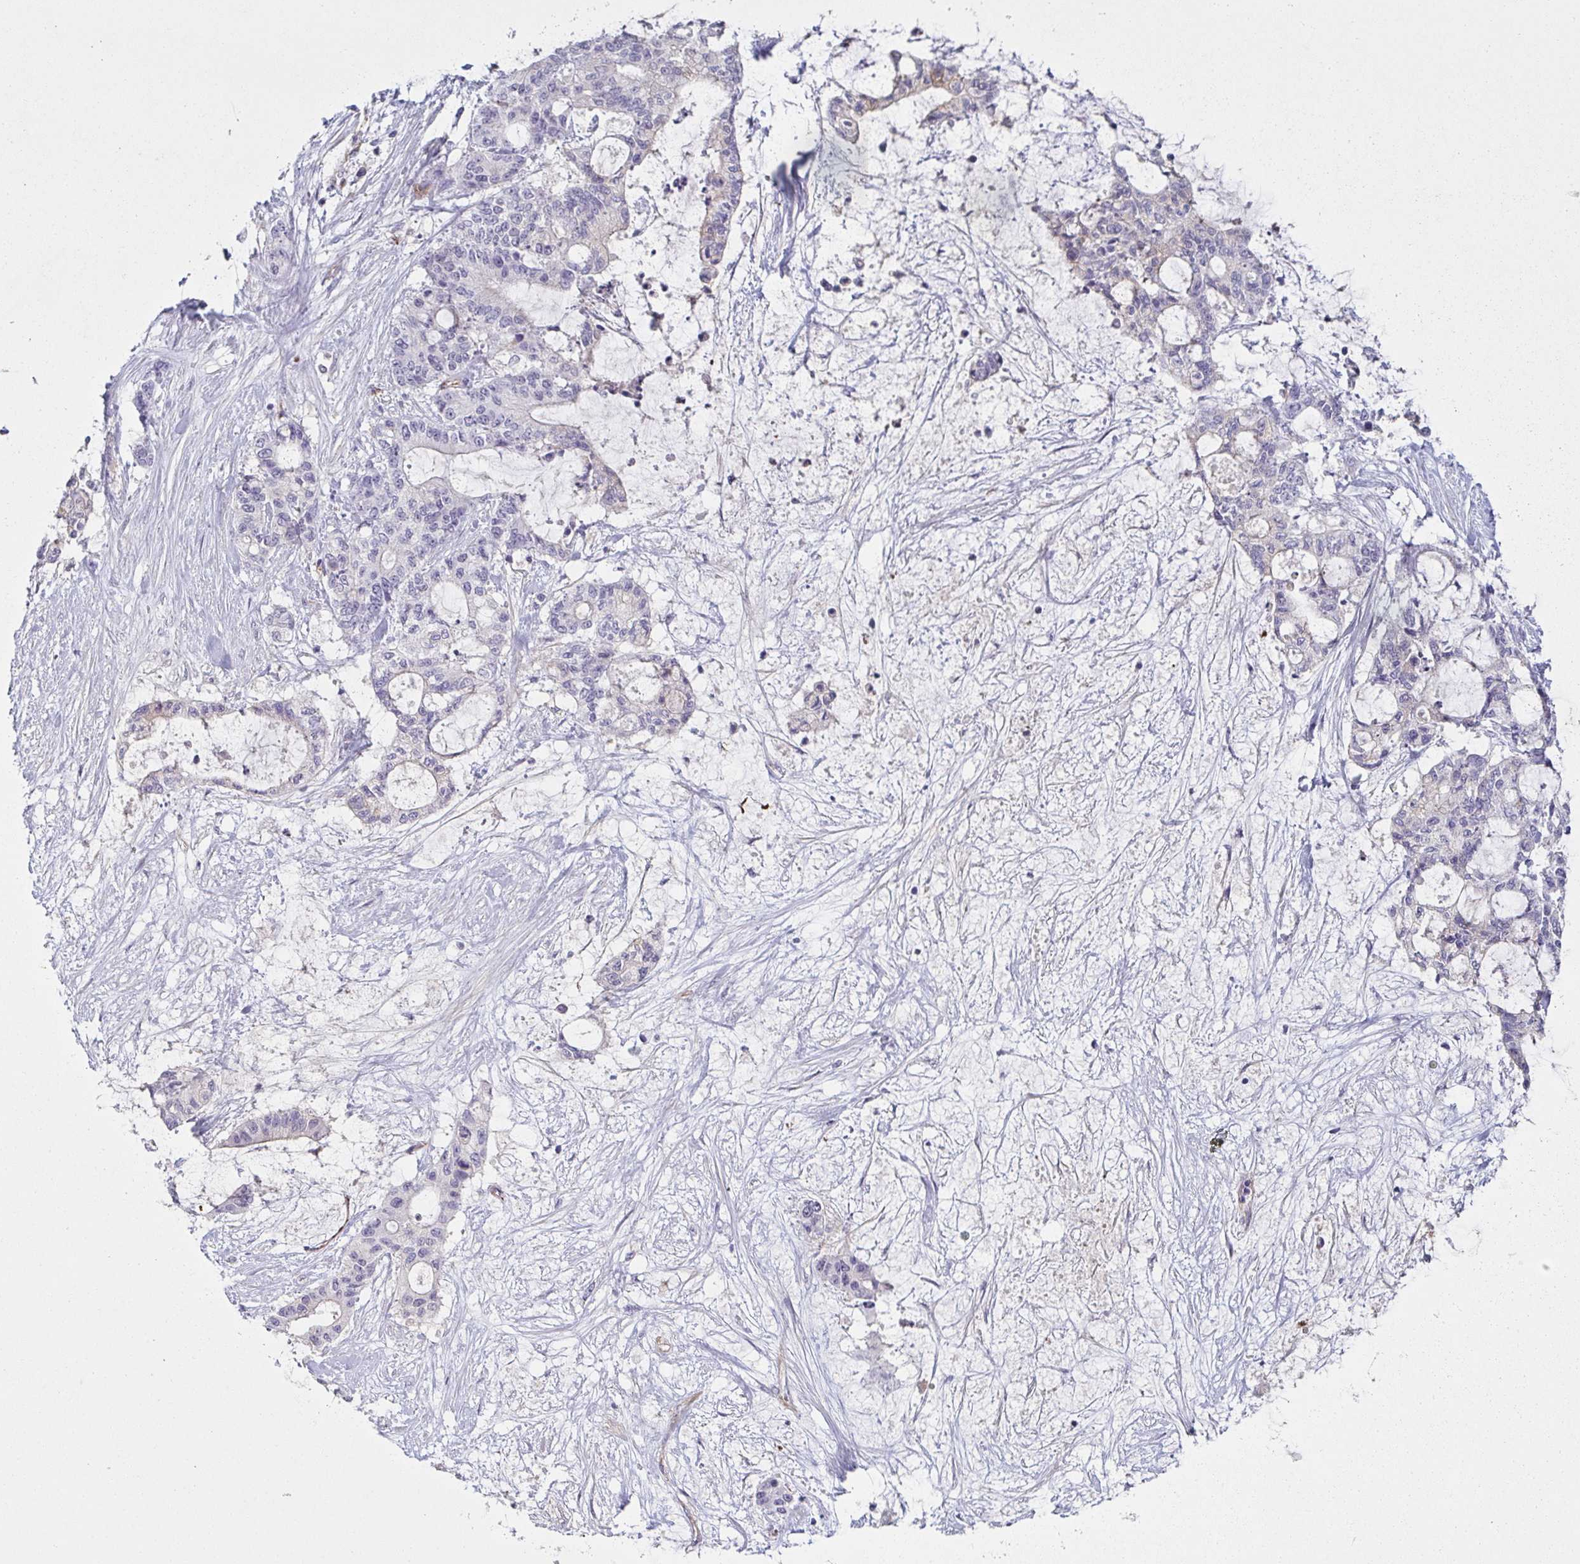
{"staining": {"intensity": "weak", "quantity": "<25%", "location": "cytoplasmic/membranous"}, "tissue": "liver cancer", "cell_type": "Tumor cells", "image_type": "cancer", "snomed": [{"axis": "morphology", "description": "Normal tissue, NOS"}, {"axis": "morphology", "description": "Cholangiocarcinoma"}, {"axis": "topography", "description": "Liver"}, {"axis": "topography", "description": "Peripheral nerve tissue"}], "caption": "Tumor cells are negative for protein expression in human cholangiocarcinoma (liver).", "gene": "COL17A1", "patient": {"sex": "female", "age": 73}}